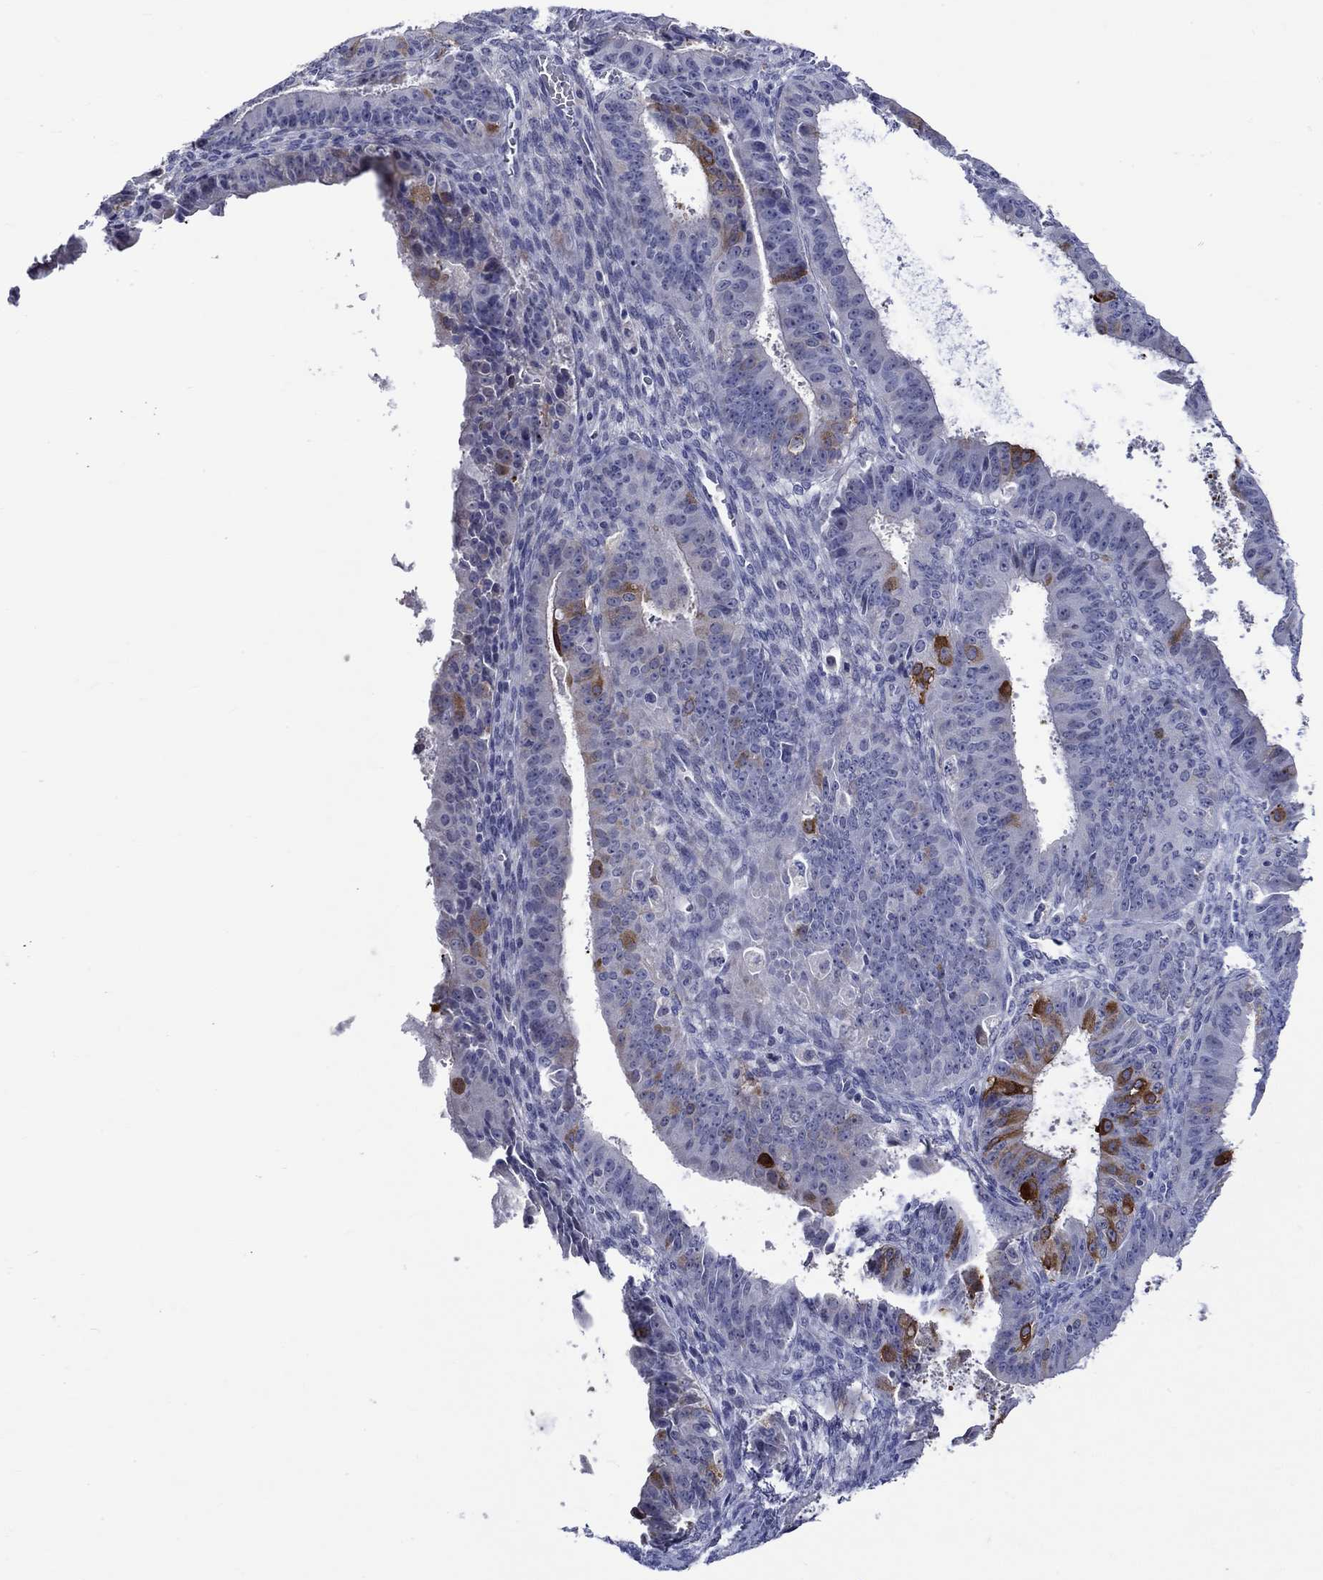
{"staining": {"intensity": "strong", "quantity": "<25%", "location": "cytoplasmic/membranous"}, "tissue": "ovarian cancer", "cell_type": "Tumor cells", "image_type": "cancer", "snomed": [{"axis": "morphology", "description": "Carcinoma, endometroid"}, {"axis": "topography", "description": "Ovary"}], "caption": "Protein staining shows strong cytoplasmic/membranous staining in approximately <25% of tumor cells in ovarian cancer (endometroid carcinoma). The staining was performed using DAB to visualize the protein expression in brown, while the nuclei were stained in blue with hematoxylin (Magnification: 20x).", "gene": "CRYAB", "patient": {"sex": "female", "age": 42}}